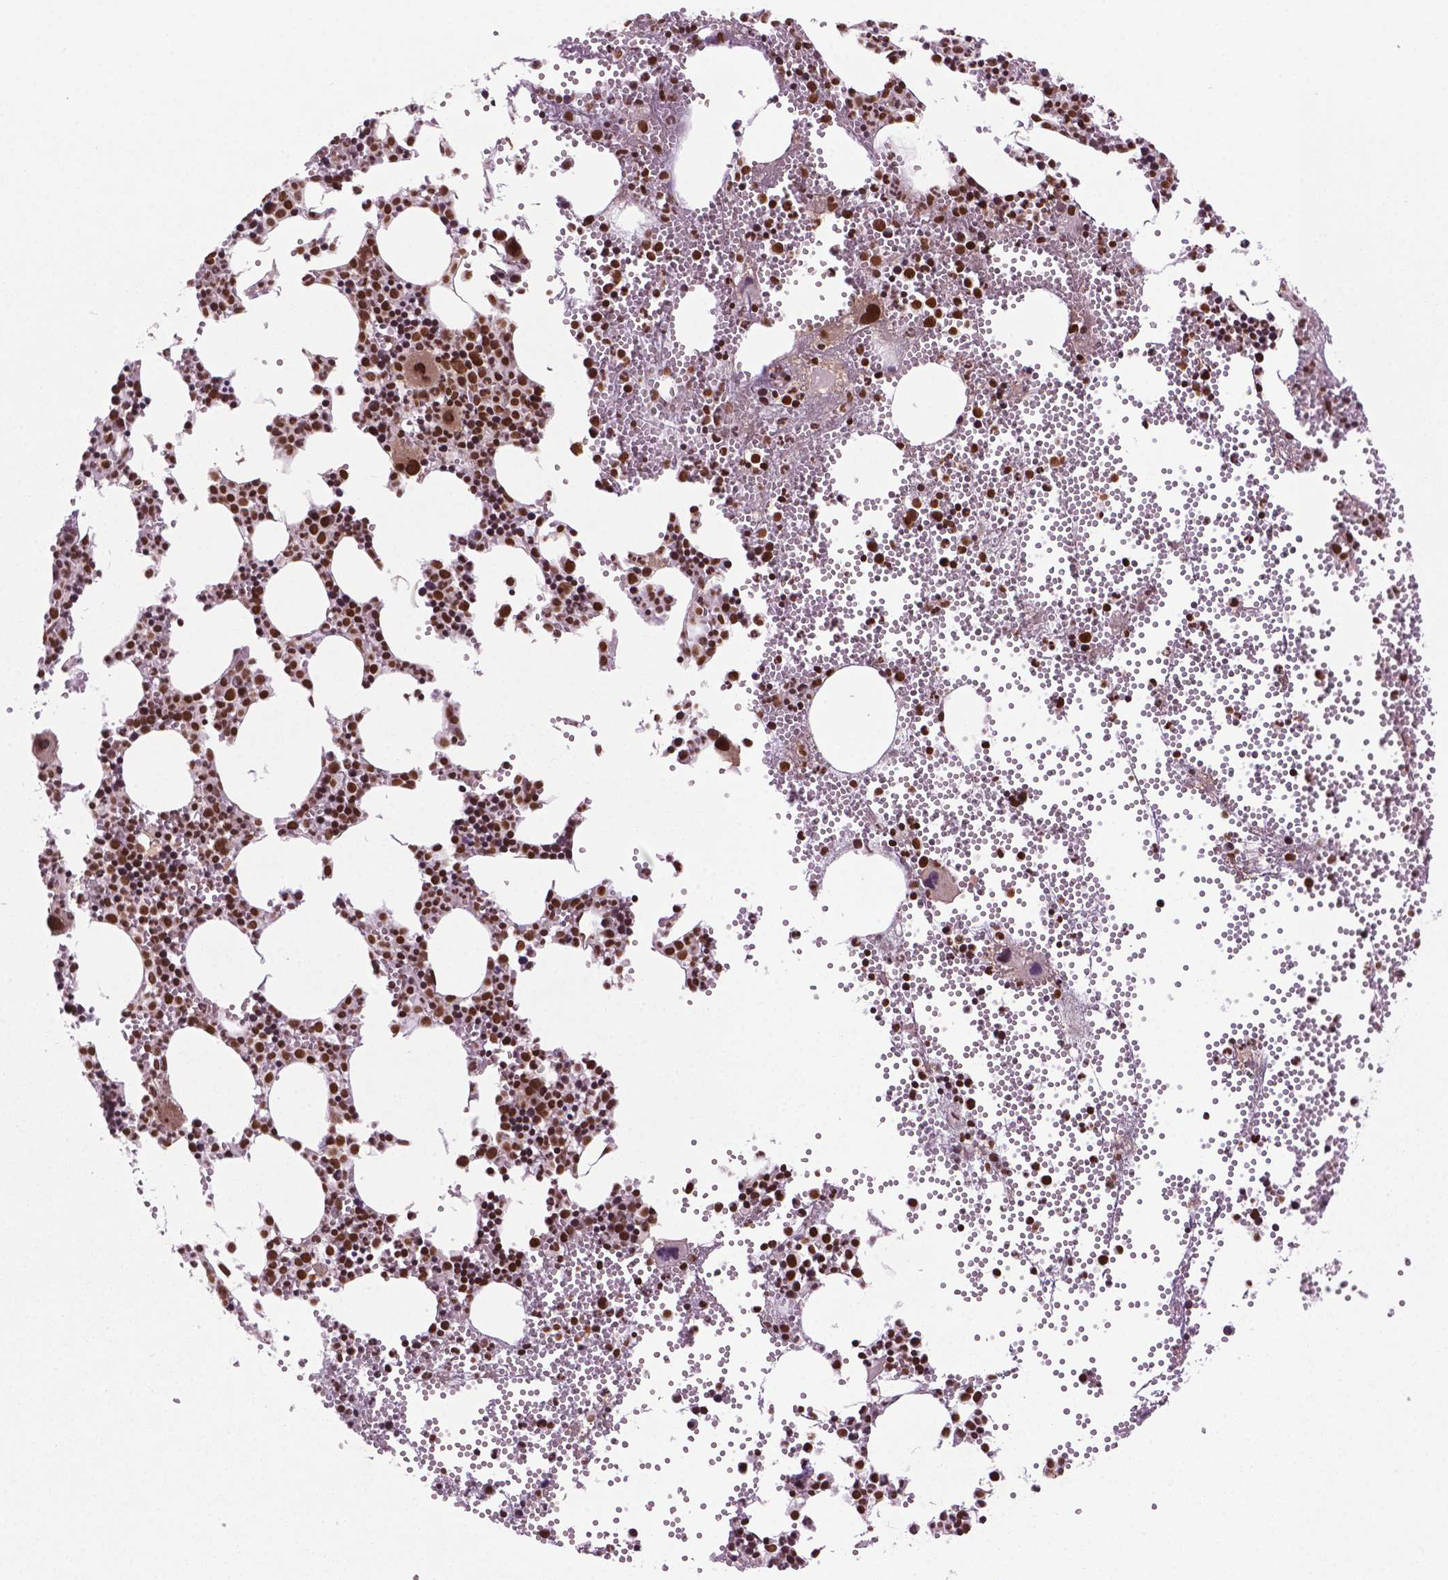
{"staining": {"intensity": "strong", "quantity": ">75%", "location": "nuclear"}, "tissue": "bone marrow", "cell_type": "Hematopoietic cells", "image_type": "normal", "snomed": [{"axis": "morphology", "description": "Normal tissue, NOS"}, {"axis": "topography", "description": "Bone marrow"}], "caption": "Protein staining exhibits strong nuclear staining in approximately >75% of hematopoietic cells in unremarkable bone marrow.", "gene": "SIRT6", "patient": {"sex": "male", "age": 89}}